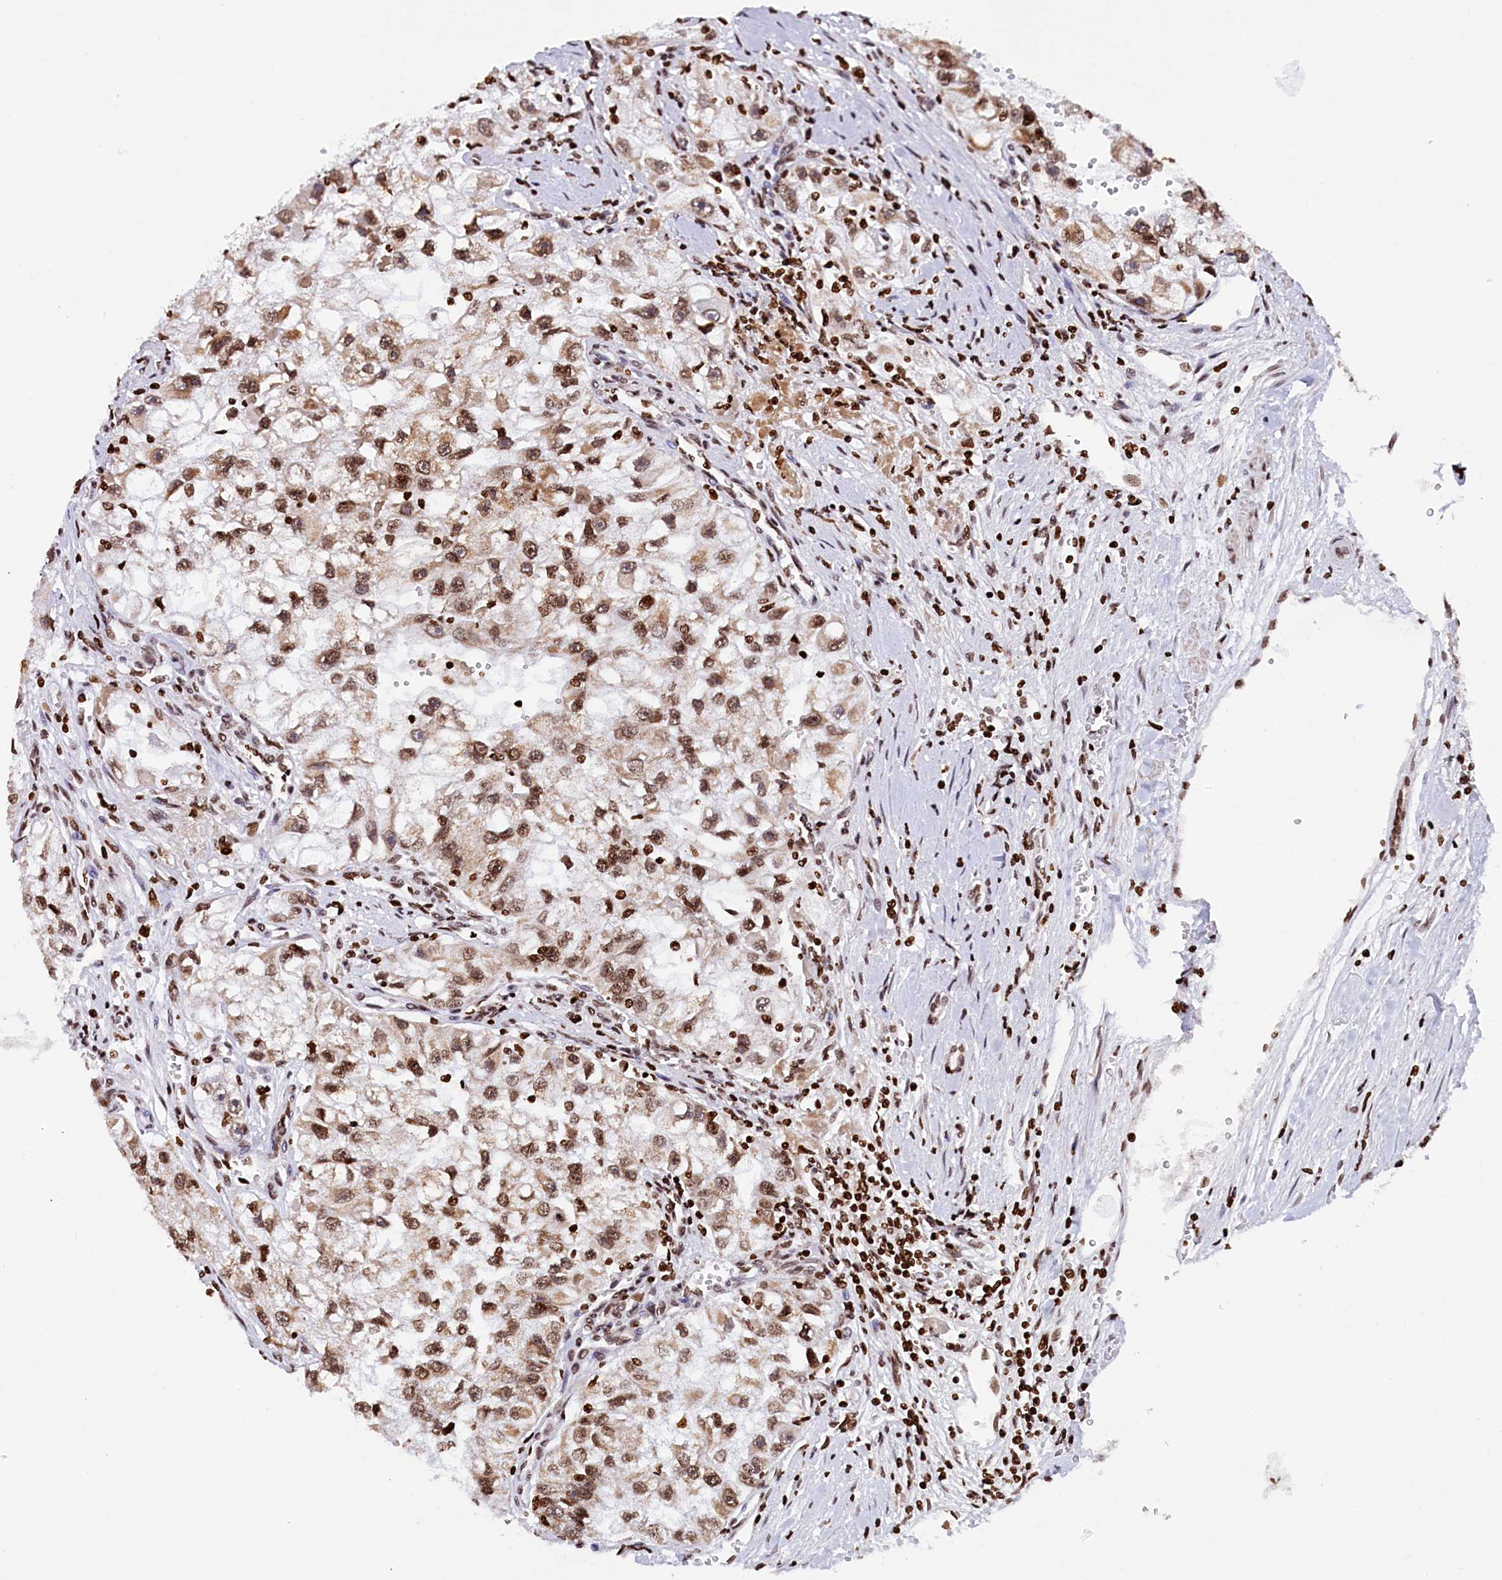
{"staining": {"intensity": "moderate", "quantity": ">75%", "location": "nuclear"}, "tissue": "renal cancer", "cell_type": "Tumor cells", "image_type": "cancer", "snomed": [{"axis": "morphology", "description": "Adenocarcinoma, NOS"}, {"axis": "topography", "description": "Kidney"}], "caption": "Brown immunohistochemical staining in renal cancer demonstrates moderate nuclear positivity in about >75% of tumor cells. The protein is shown in brown color, while the nuclei are stained blue.", "gene": "TIMM29", "patient": {"sex": "male", "age": 63}}